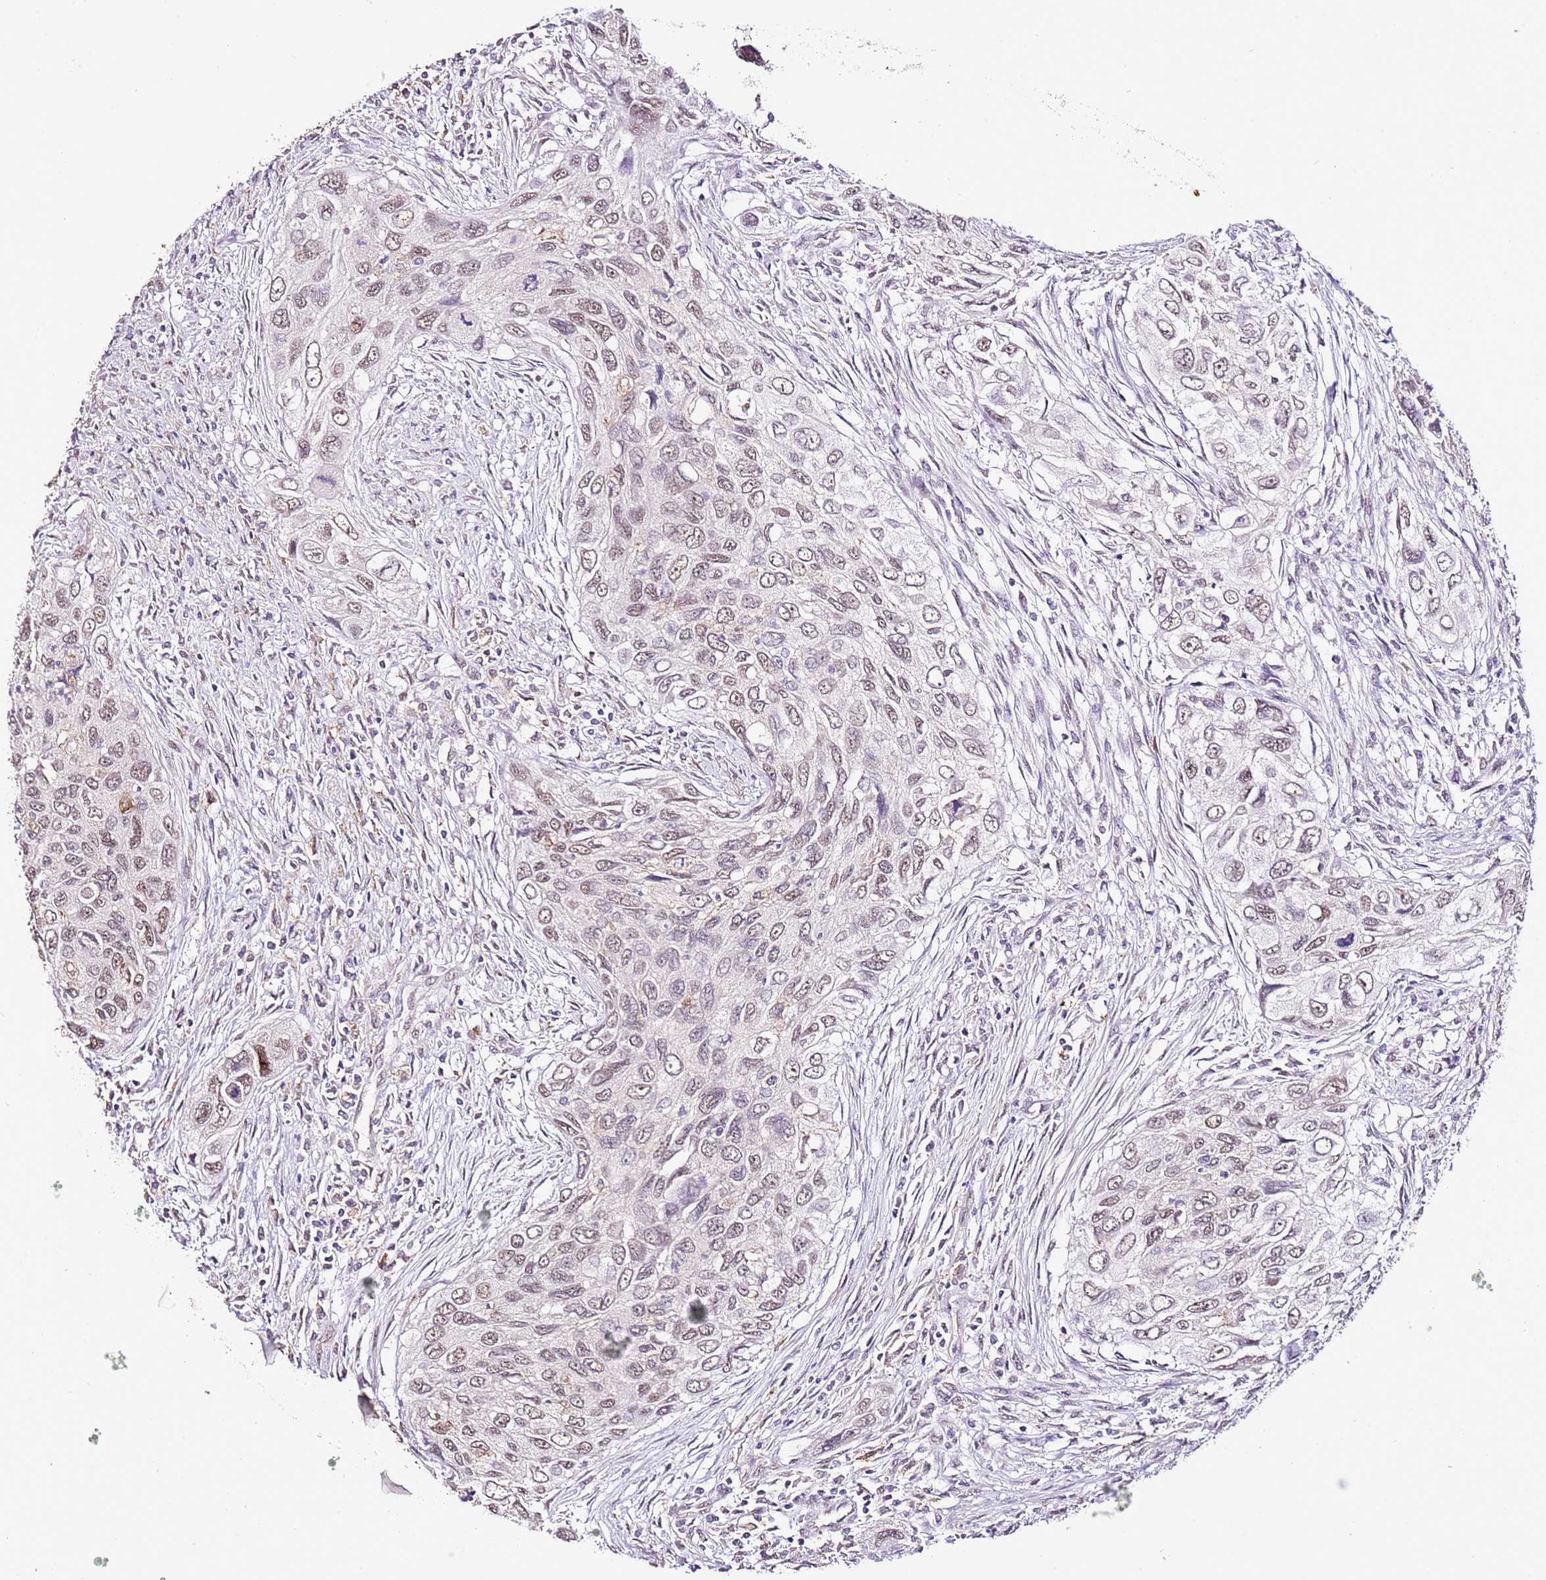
{"staining": {"intensity": "weak", "quantity": ">75%", "location": "nuclear"}, "tissue": "urothelial cancer", "cell_type": "Tumor cells", "image_type": "cancer", "snomed": [{"axis": "morphology", "description": "Urothelial carcinoma, High grade"}, {"axis": "topography", "description": "Urinary bladder"}], "caption": "Brown immunohistochemical staining in urothelial cancer demonstrates weak nuclear expression in about >75% of tumor cells.", "gene": "IZUMO4", "patient": {"sex": "female", "age": 60}}